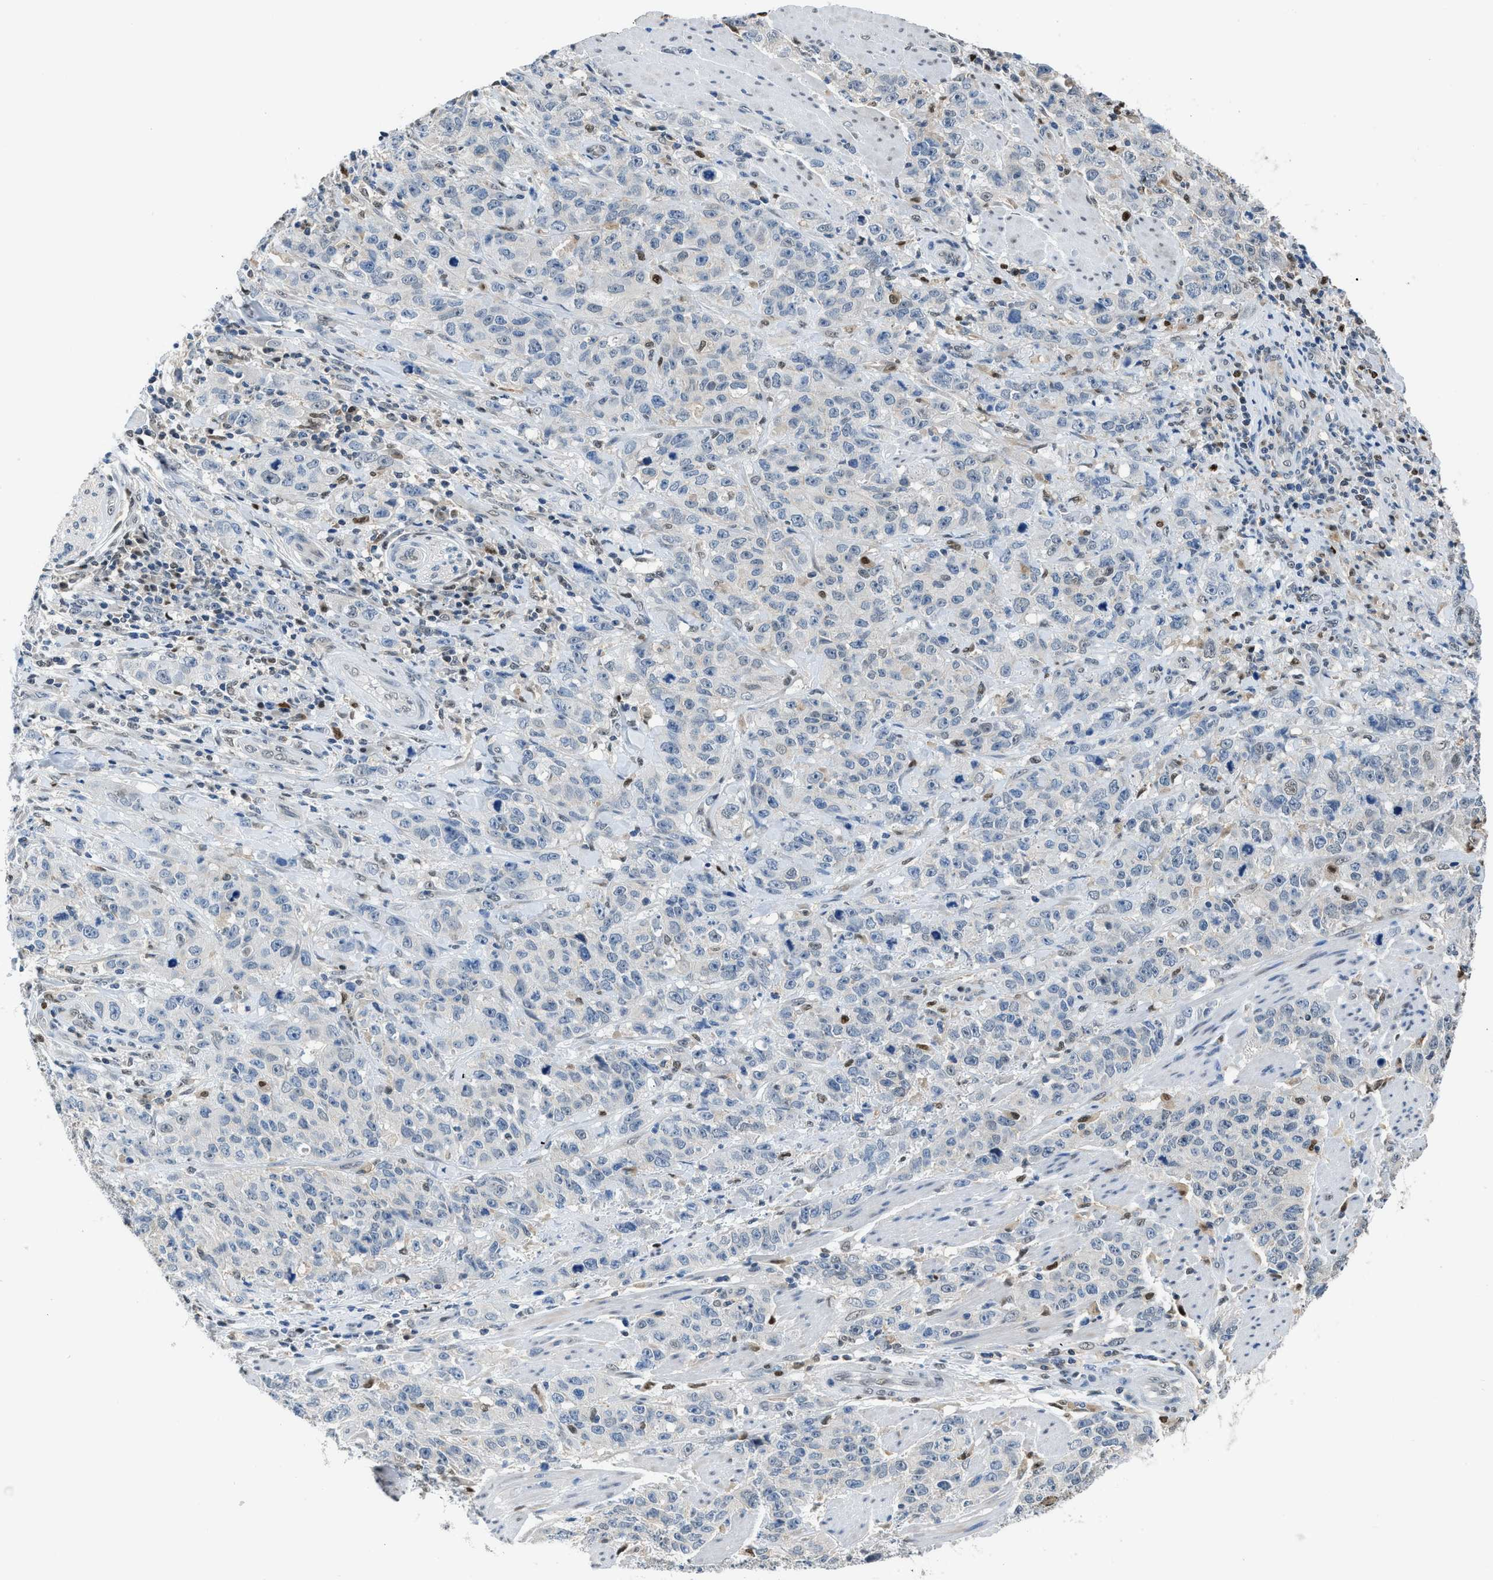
{"staining": {"intensity": "negative", "quantity": "none", "location": "none"}, "tissue": "stomach cancer", "cell_type": "Tumor cells", "image_type": "cancer", "snomed": [{"axis": "morphology", "description": "Adenocarcinoma, NOS"}, {"axis": "topography", "description": "Stomach"}], "caption": "This is an immunohistochemistry histopathology image of human stomach adenocarcinoma. There is no staining in tumor cells.", "gene": "ALX1", "patient": {"sex": "male", "age": 48}}